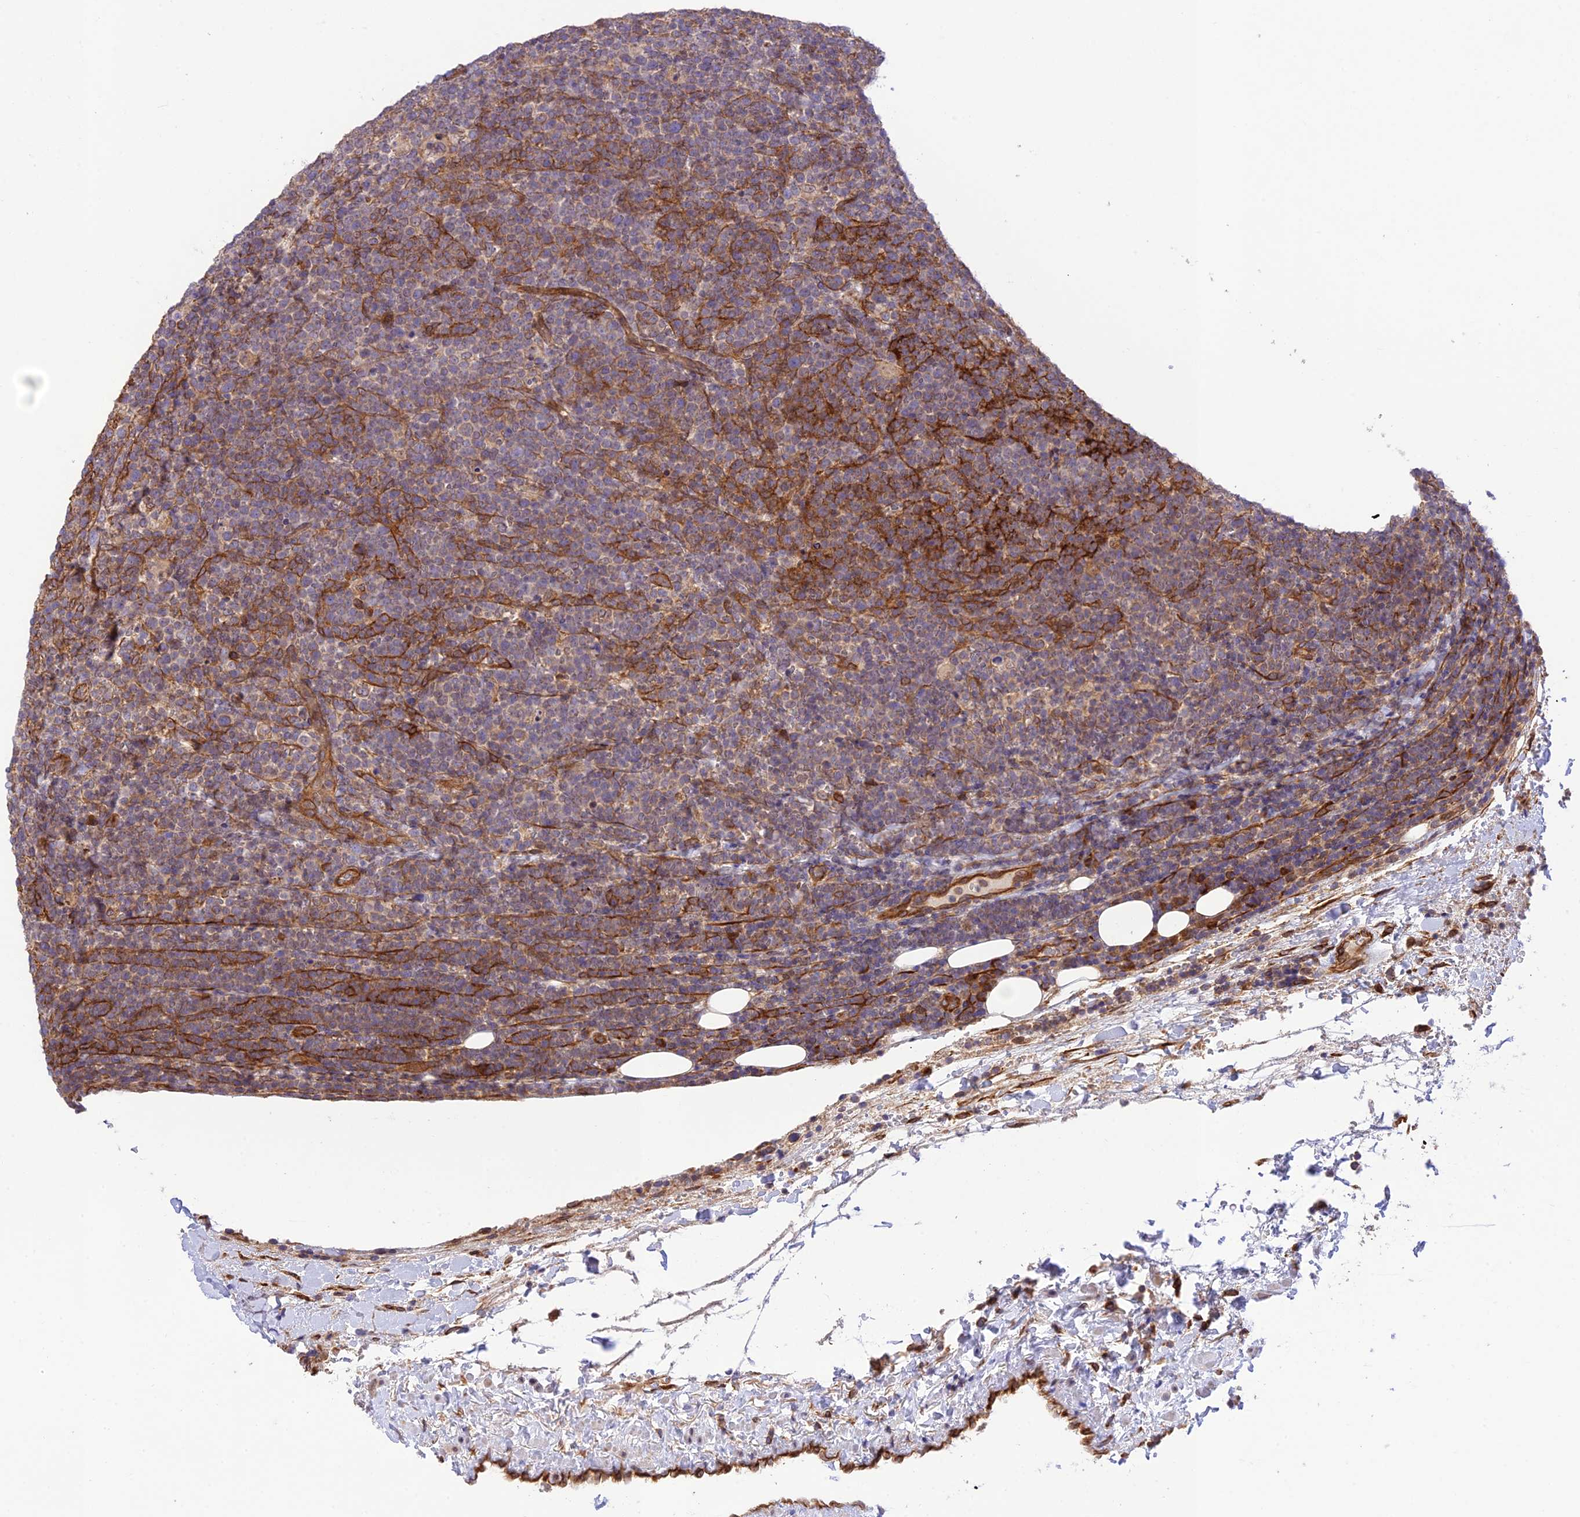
{"staining": {"intensity": "weak", "quantity": "25%-75%", "location": "cytoplasmic/membranous"}, "tissue": "lymphoma", "cell_type": "Tumor cells", "image_type": "cancer", "snomed": [{"axis": "morphology", "description": "Malignant lymphoma, non-Hodgkin's type, High grade"}, {"axis": "topography", "description": "Lymph node"}], "caption": "Weak cytoplasmic/membranous protein staining is identified in about 25%-75% of tumor cells in lymphoma.", "gene": "EXOC3L4", "patient": {"sex": "male", "age": 61}}